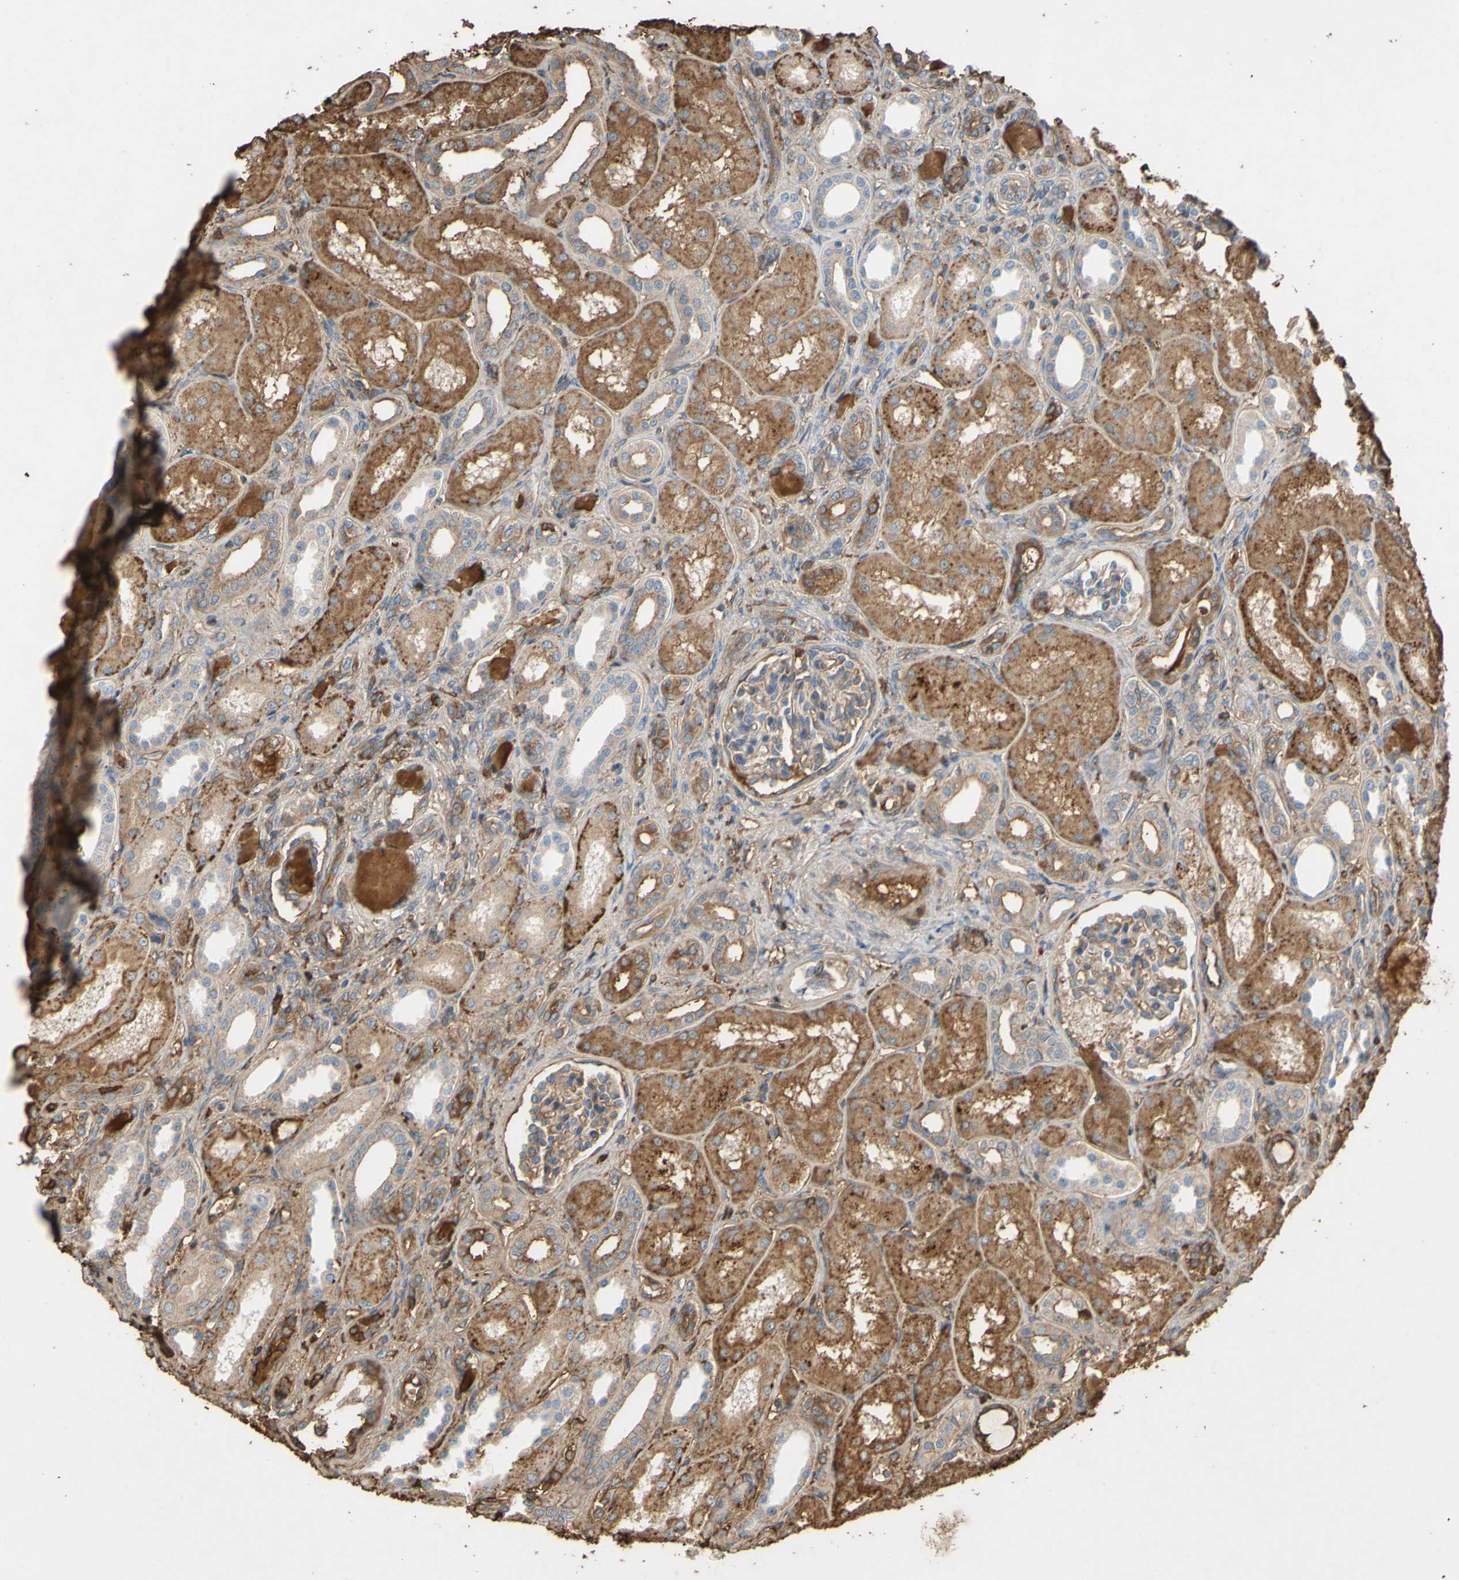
{"staining": {"intensity": "moderate", "quantity": ">75%", "location": "cytoplasmic/membranous"}, "tissue": "kidney", "cell_type": "Cells in glomeruli", "image_type": "normal", "snomed": [{"axis": "morphology", "description": "Normal tissue, NOS"}, {"axis": "topography", "description": "Kidney"}], "caption": "Immunohistochemistry (IHC) staining of benign kidney, which demonstrates medium levels of moderate cytoplasmic/membranous positivity in about >75% of cells in glomeruli indicating moderate cytoplasmic/membranous protein staining. The staining was performed using DAB (3,3'-diaminobenzidine) (brown) for protein detection and nuclei were counterstained in hematoxylin (blue).", "gene": "PTGDS", "patient": {"sex": "male", "age": 7}}